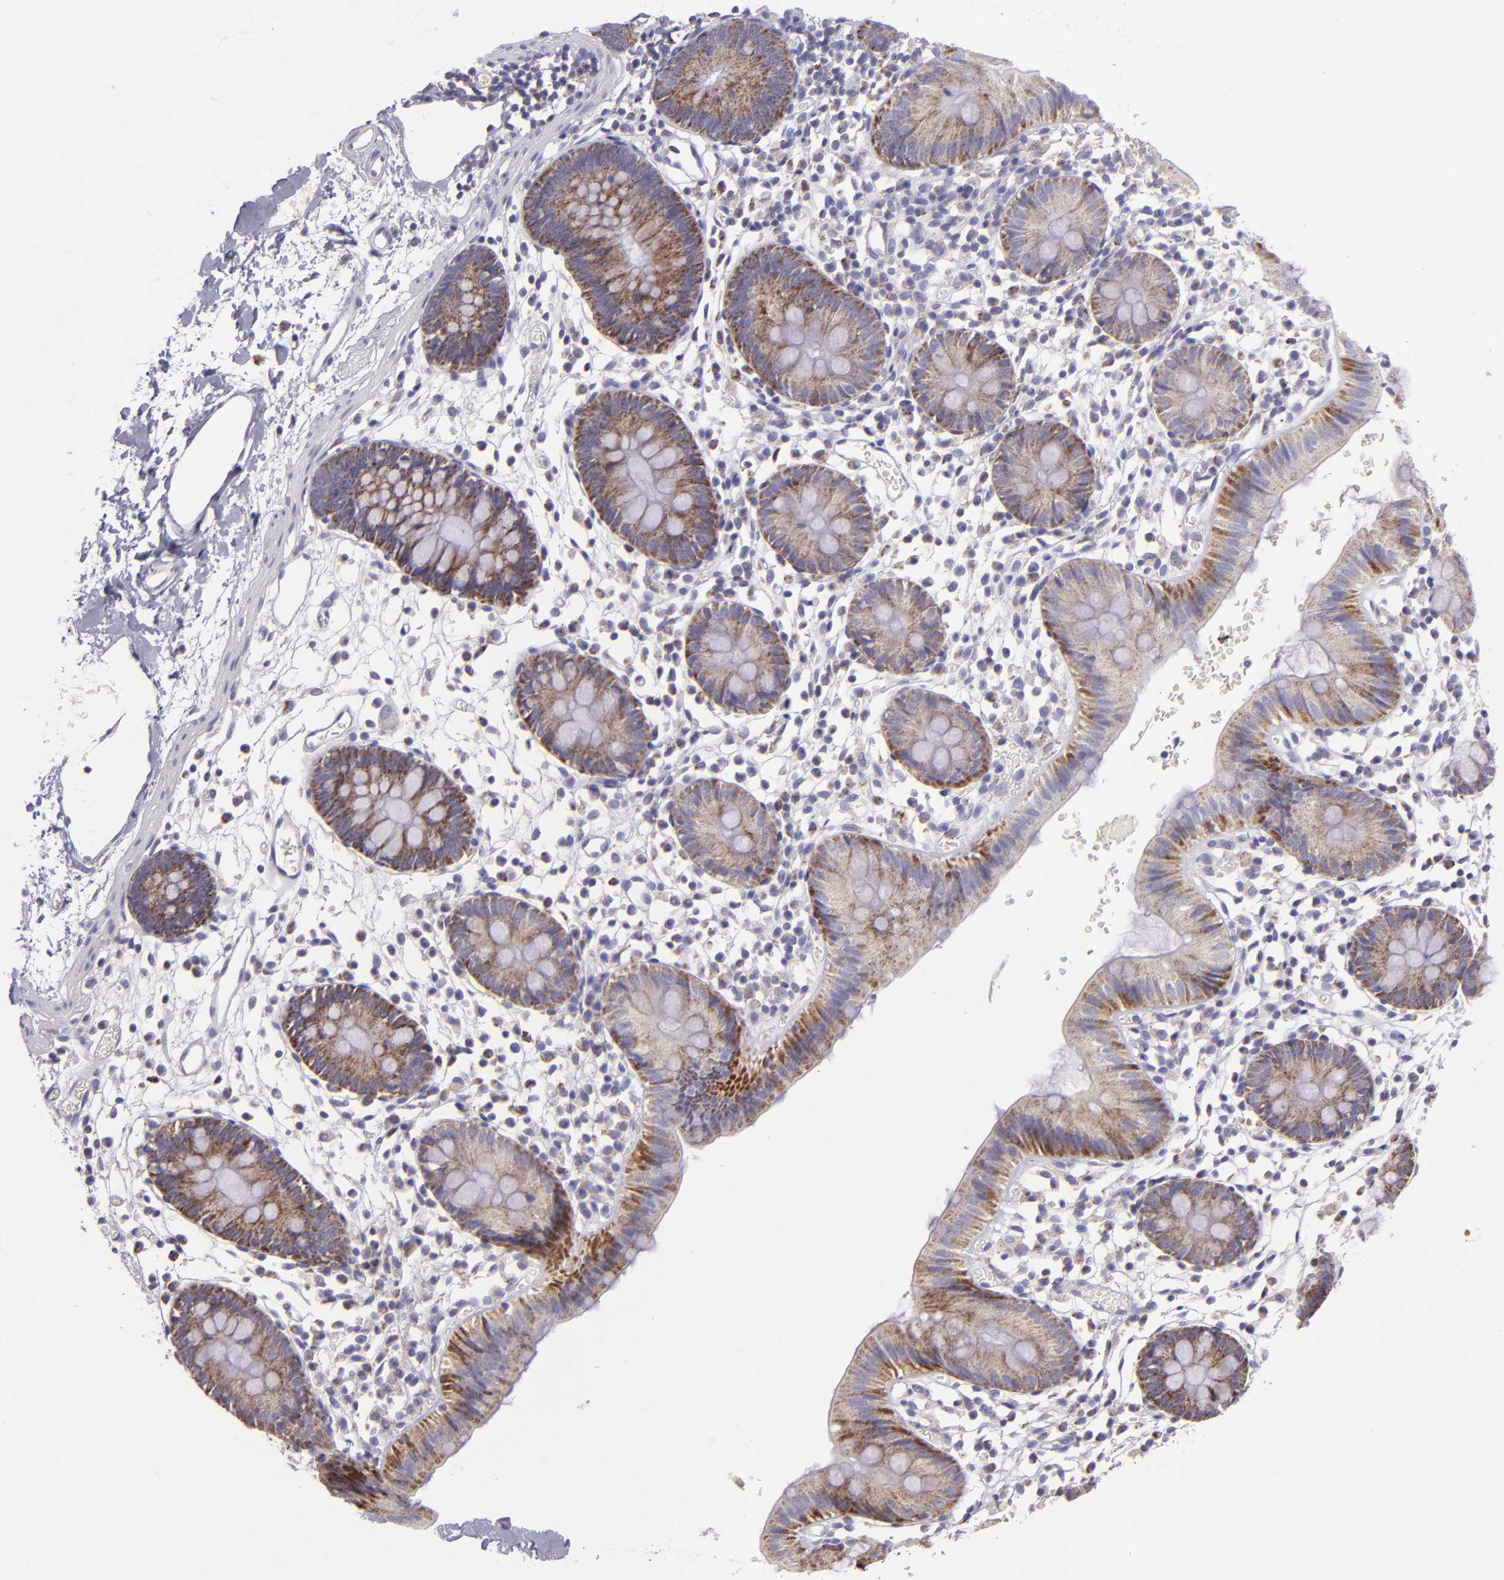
{"staining": {"intensity": "negative", "quantity": "none", "location": "none"}, "tissue": "colon", "cell_type": "Endothelial cells", "image_type": "normal", "snomed": [{"axis": "morphology", "description": "Normal tissue, NOS"}, {"axis": "topography", "description": "Colon"}], "caption": "The histopathology image reveals no staining of endothelial cells in benign colon. (DAB IHC visualized using brightfield microscopy, high magnification).", "gene": "HSPD1", "patient": {"sex": "male", "age": 14}}